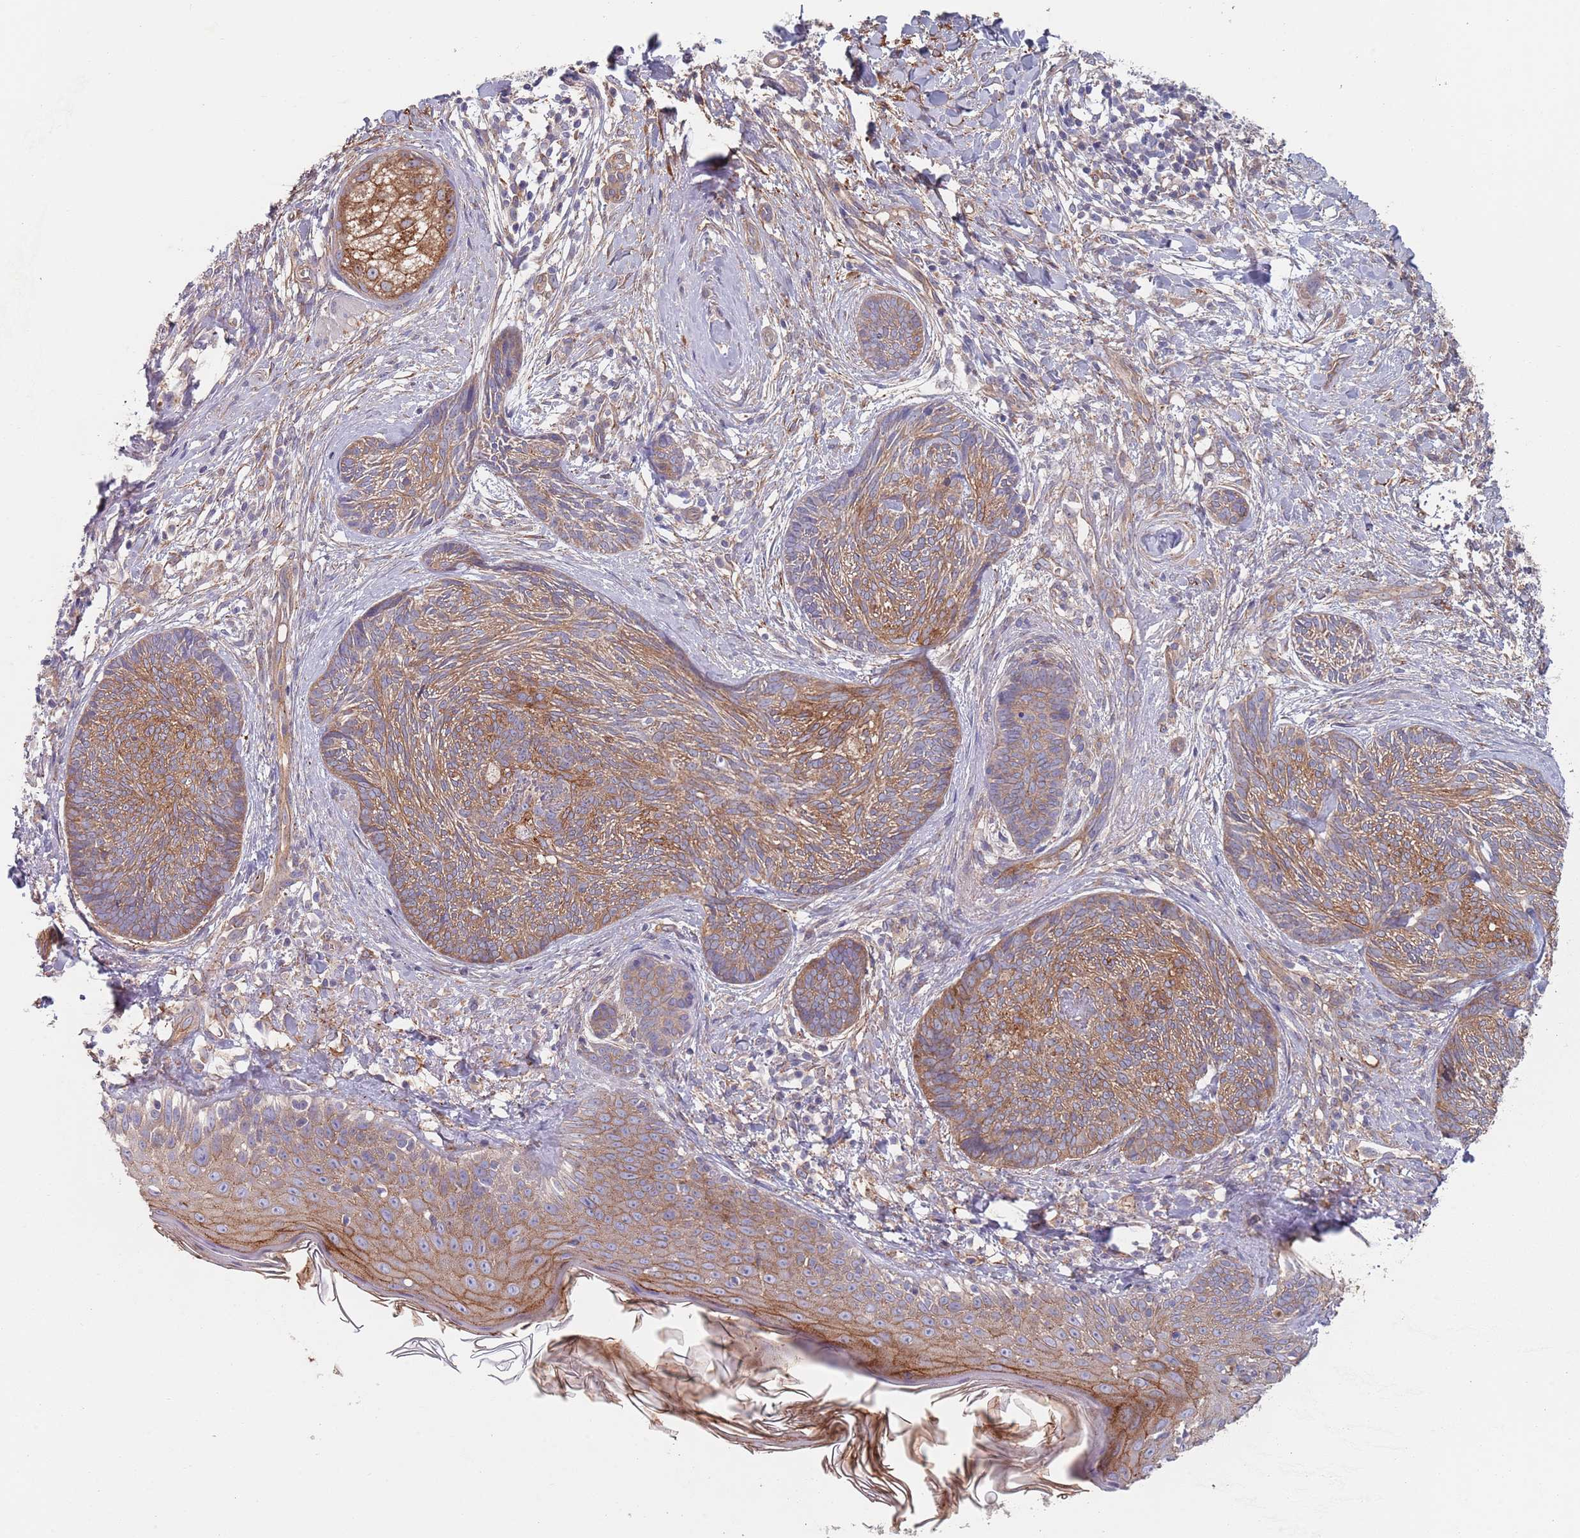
{"staining": {"intensity": "moderate", "quantity": ">75%", "location": "cytoplasmic/membranous"}, "tissue": "skin cancer", "cell_type": "Tumor cells", "image_type": "cancer", "snomed": [{"axis": "morphology", "description": "Basal cell carcinoma"}, {"axis": "topography", "description": "Skin"}], "caption": "This is an image of immunohistochemistry (IHC) staining of skin basal cell carcinoma, which shows moderate expression in the cytoplasmic/membranous of tumor cells.", "gene": "APPL2", "patient": {"sex": "male", "age": 73}}